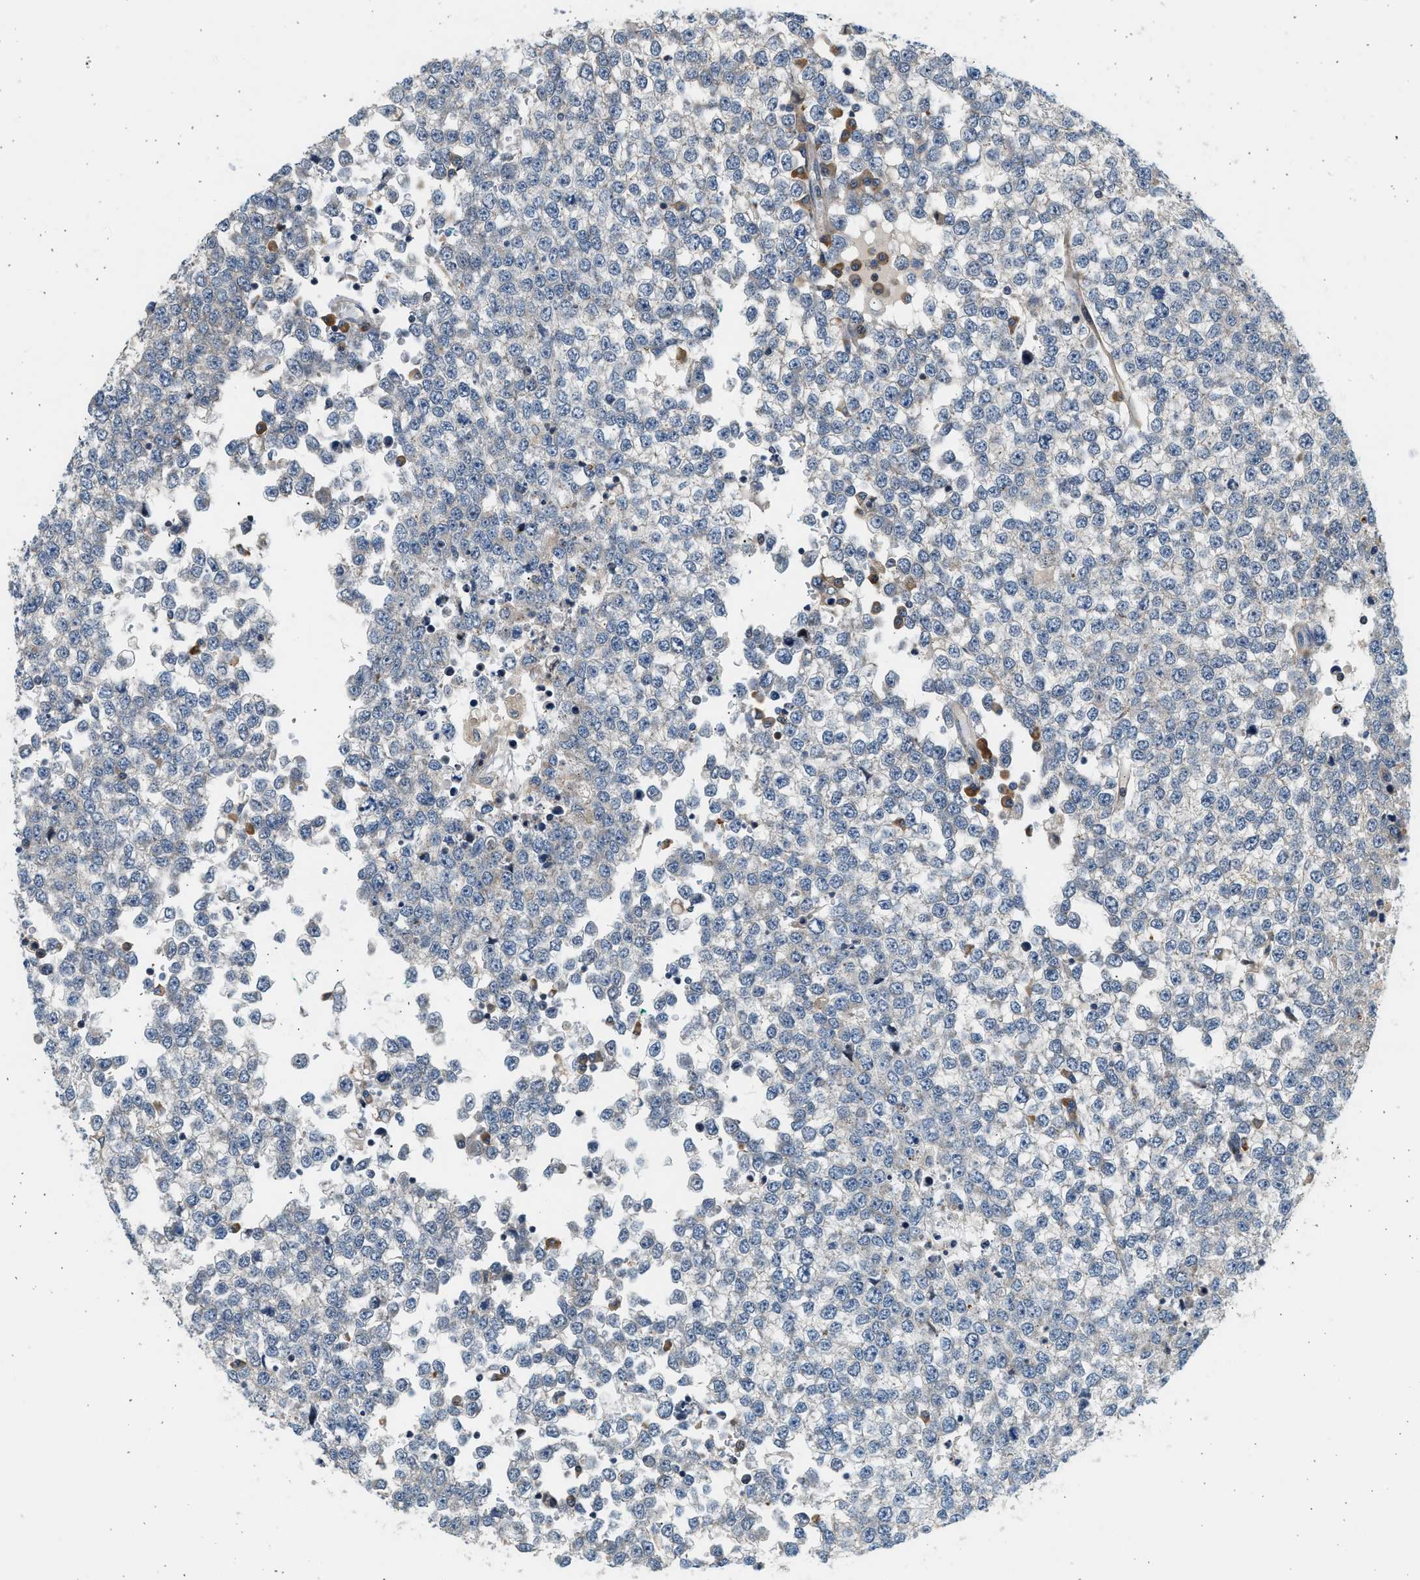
{"staining": {"intensity": "weak", "quantity": "25%-75%", "location": "cytoplasmic/membranous"}, "tissue": "testis cancer", "cell_type": "Tumor cells", "image_type": "cancer", "snomed": [{"axis": "morphology", "description": "Seminoma, NOS"}, {"axis": "topography", "description": "Testis"}], "caption": "A brown stain labels weak cytoplasmic/membranous staining of a protein in testis cancer tumor cells. Ihc stains the protein of interest in brown and the nuclei are stained blue.", "gene": "NRSN2", "patient": {"sex": "male", "age": 65}}